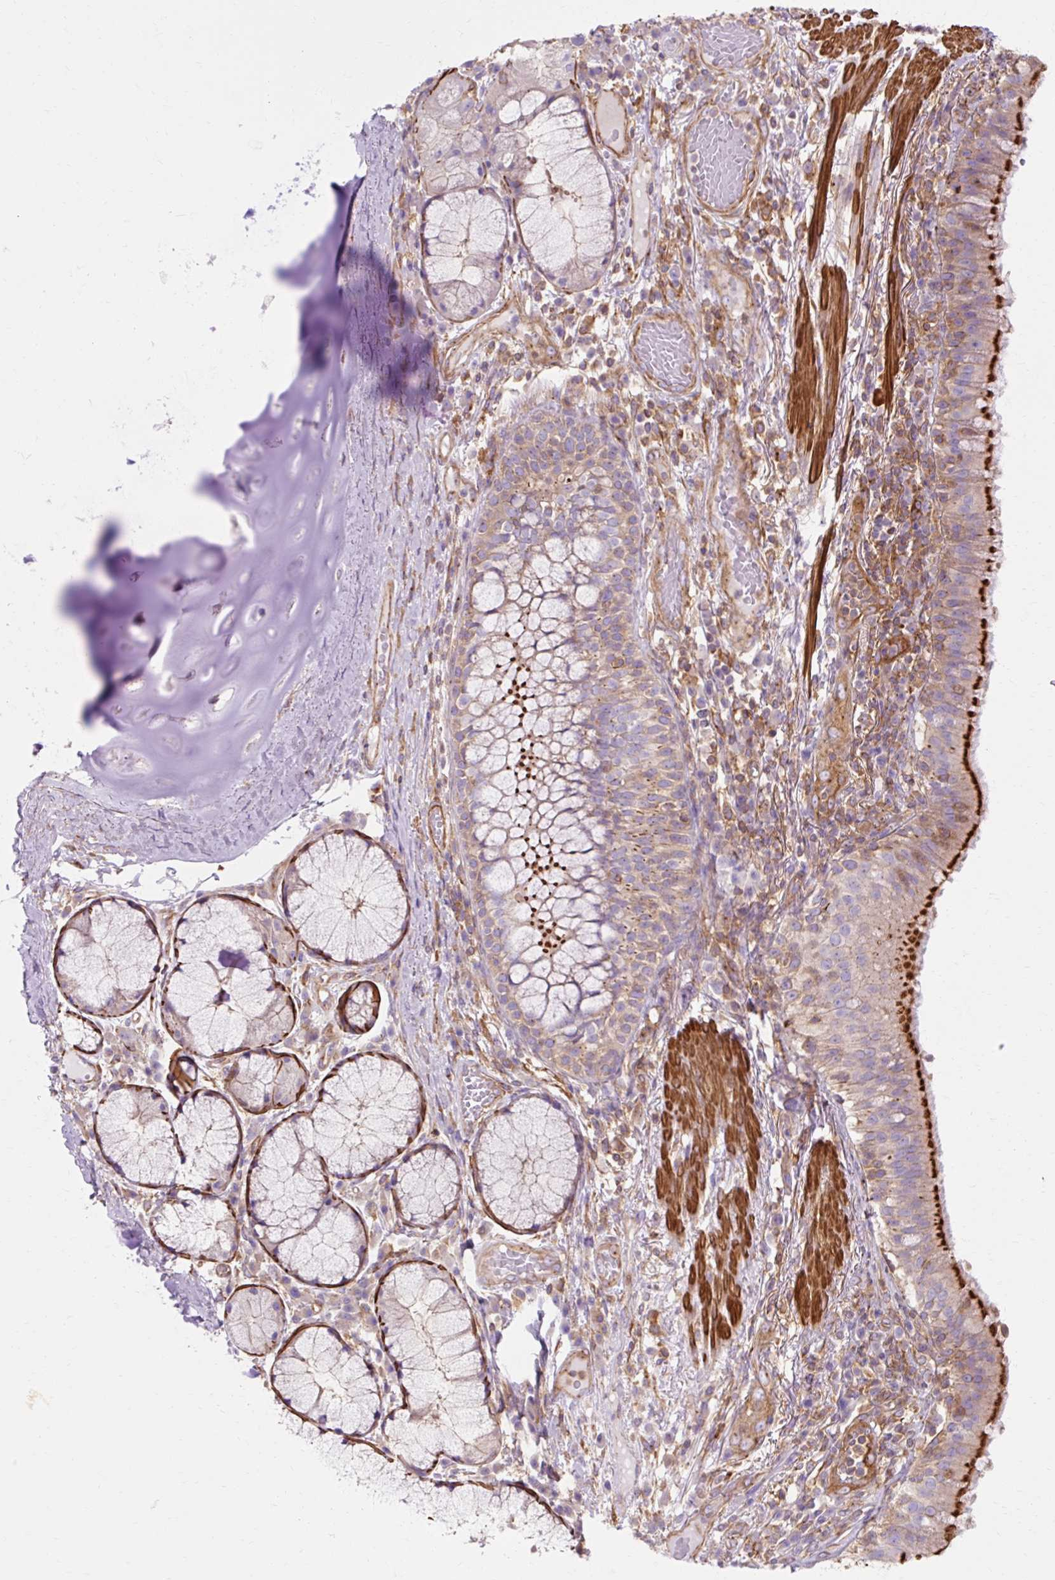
{"staining": {"intensity": "strong", "quantity": "25%-75%", "location": "cytoplasmic/membranous"}, "tissue": "bronchus", "cell_type": "Respiratory epithelial cells", "image_type": "normal", "snomed": [{"axis": "morphology", "description": "Normal tissue, NOS"}, {"axis": "topography", "description": "Cartilage tissue"}, {"axis": "topography", "description": "Bronchus"}], "caption": "A histopathology image of bronchus stained for a protein reveals strong cytoplasmic/membranous brown staining in respiratory epithelial cells. (Brightfield microscopy of DAB IHC at high magnification).", "gene": "TBC1D2B", "patient": {"sex": "male", "age": 56}}